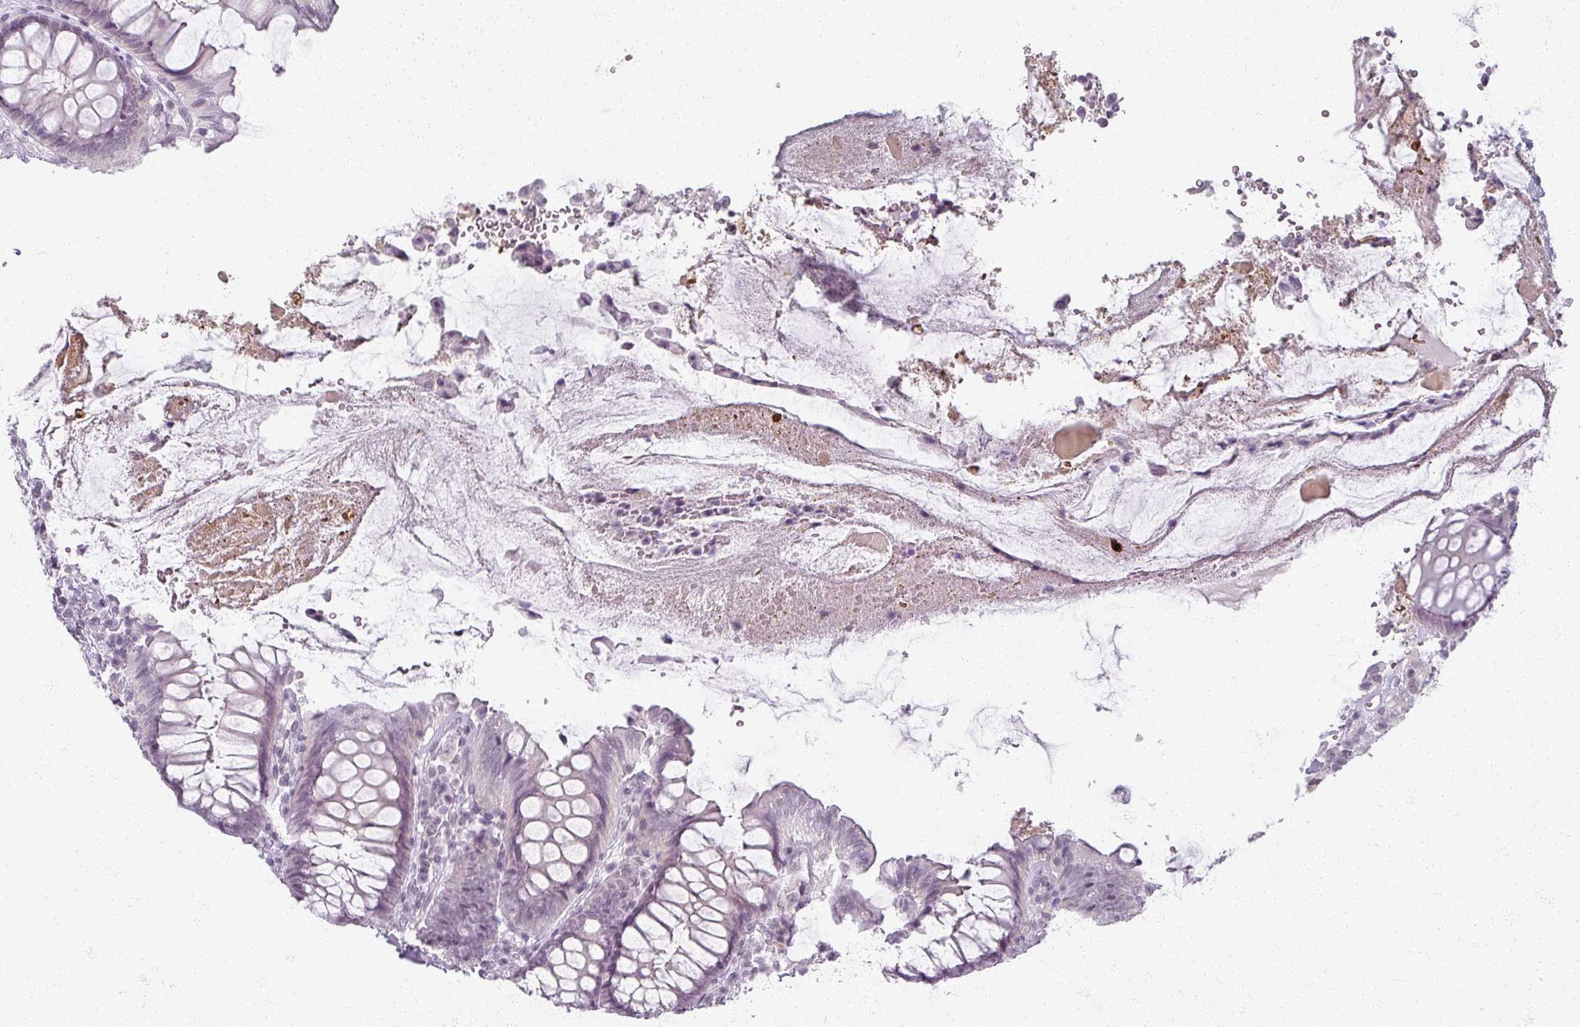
{"staining": {"intensity": "negative", "quantity": "none", "location": "none"}, "tissue": "colon", "cell_type": "Endothelial cells", "image_type": "normal", "snomed": [{"axis": "morphology", "description": "Normal tissue, NOS"}, {"axis": "topography", "description": "Colon"}], "caption": "The immunohistochemistry histopathology image has no significant expression in endothelial cells of colon.", "gene": "RFPL2", "patient": {"sex": "male", "age": 84}}